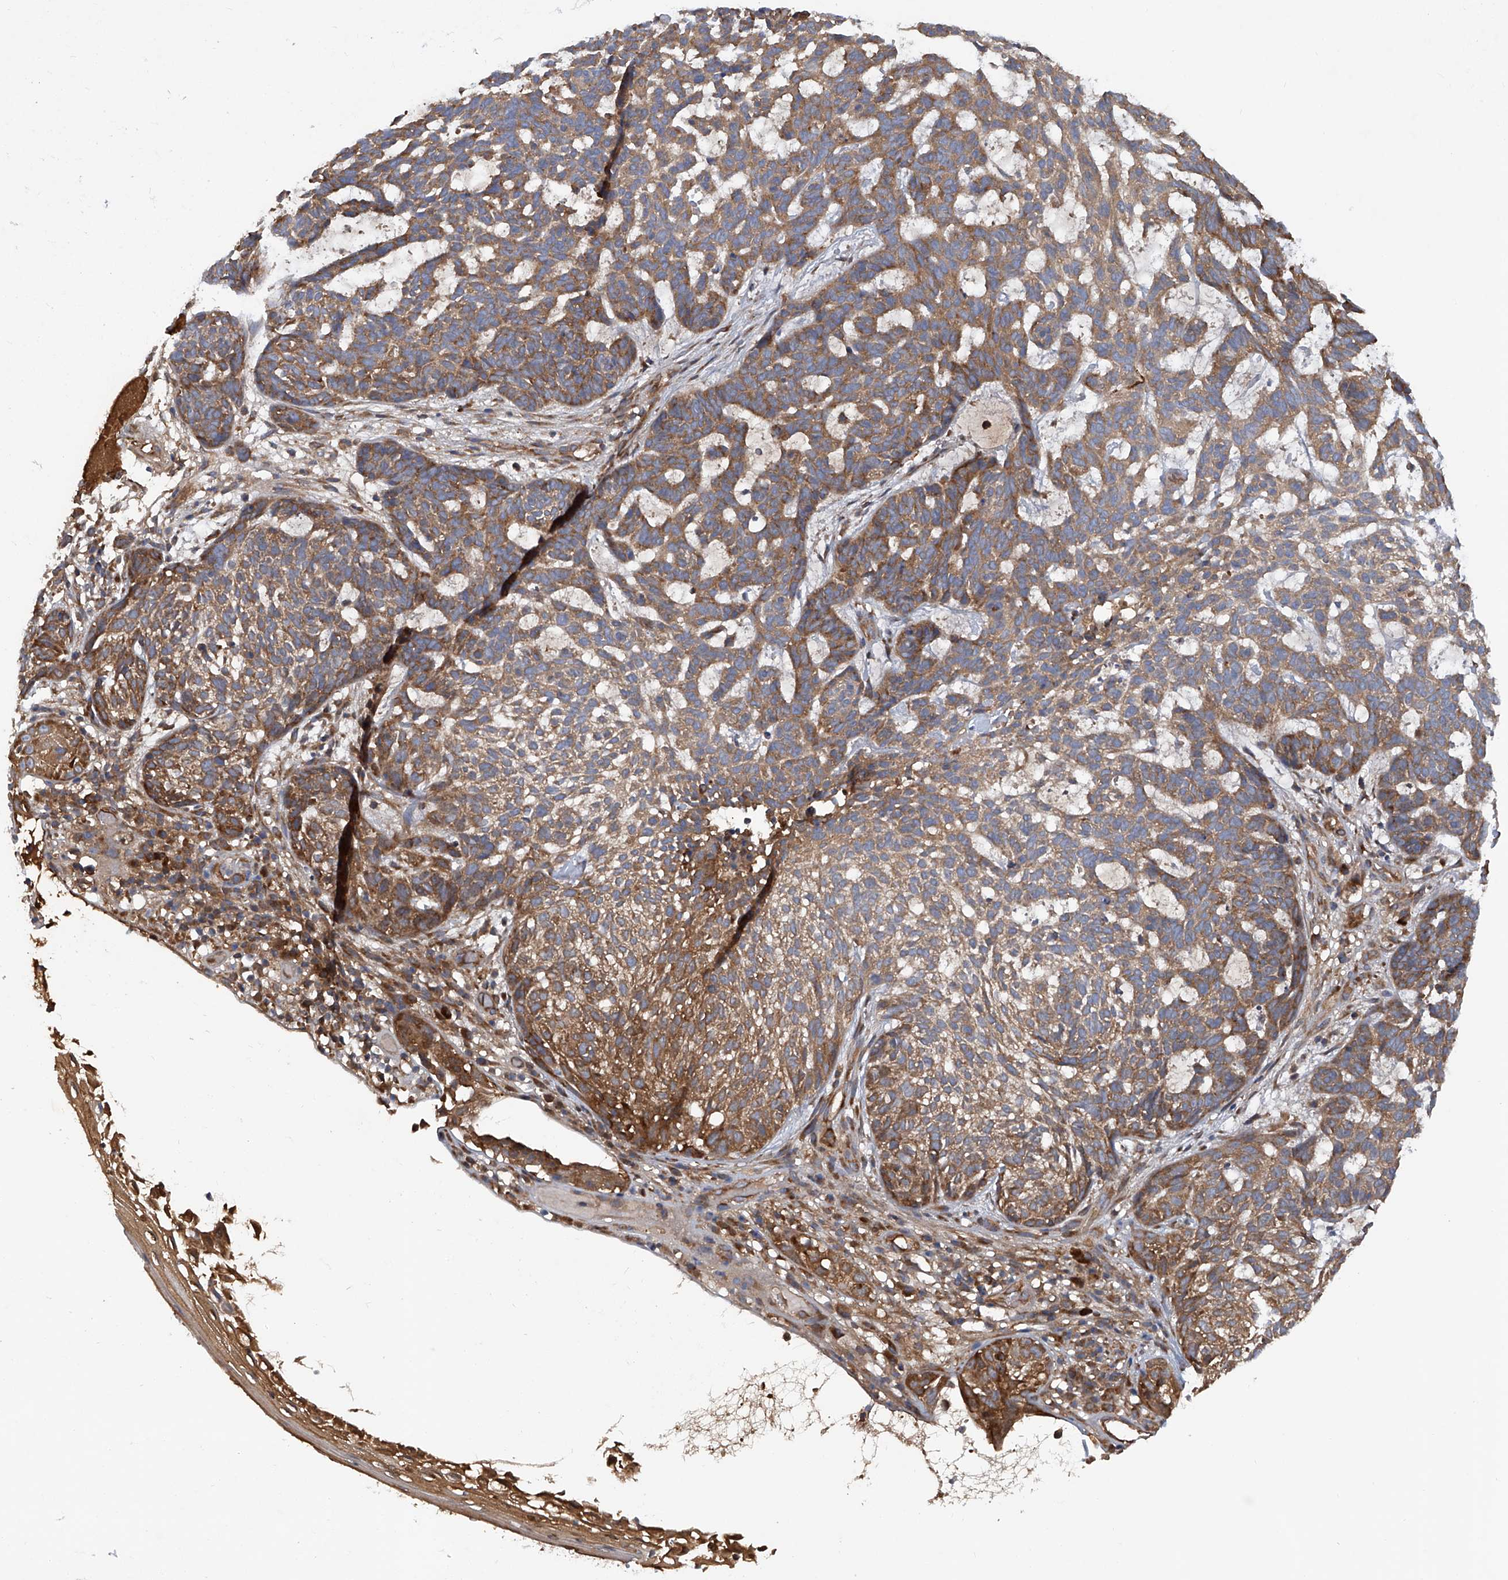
{"staining": {"intensity": "moderate", "quantity": ">75%", "location": "cytoplasmic/membranous"}, "tissue": "skin cancer", "cell_type": "Tumor cells", "image_type": "cancer", "snomed": [{"axis": "morphology", "description": "Basal cell carcinoma"}, {"axis": "topography", "description": "Skin"}], "caption": "Protein staining by immunohistochemistry reveals moderate cytoplasmic/membranous positivity in approximately >75% of tumor cells in skin basal cell carcinoma.", "gene": "ASCC3", "patient": {"sex": "male", "age": 85}}